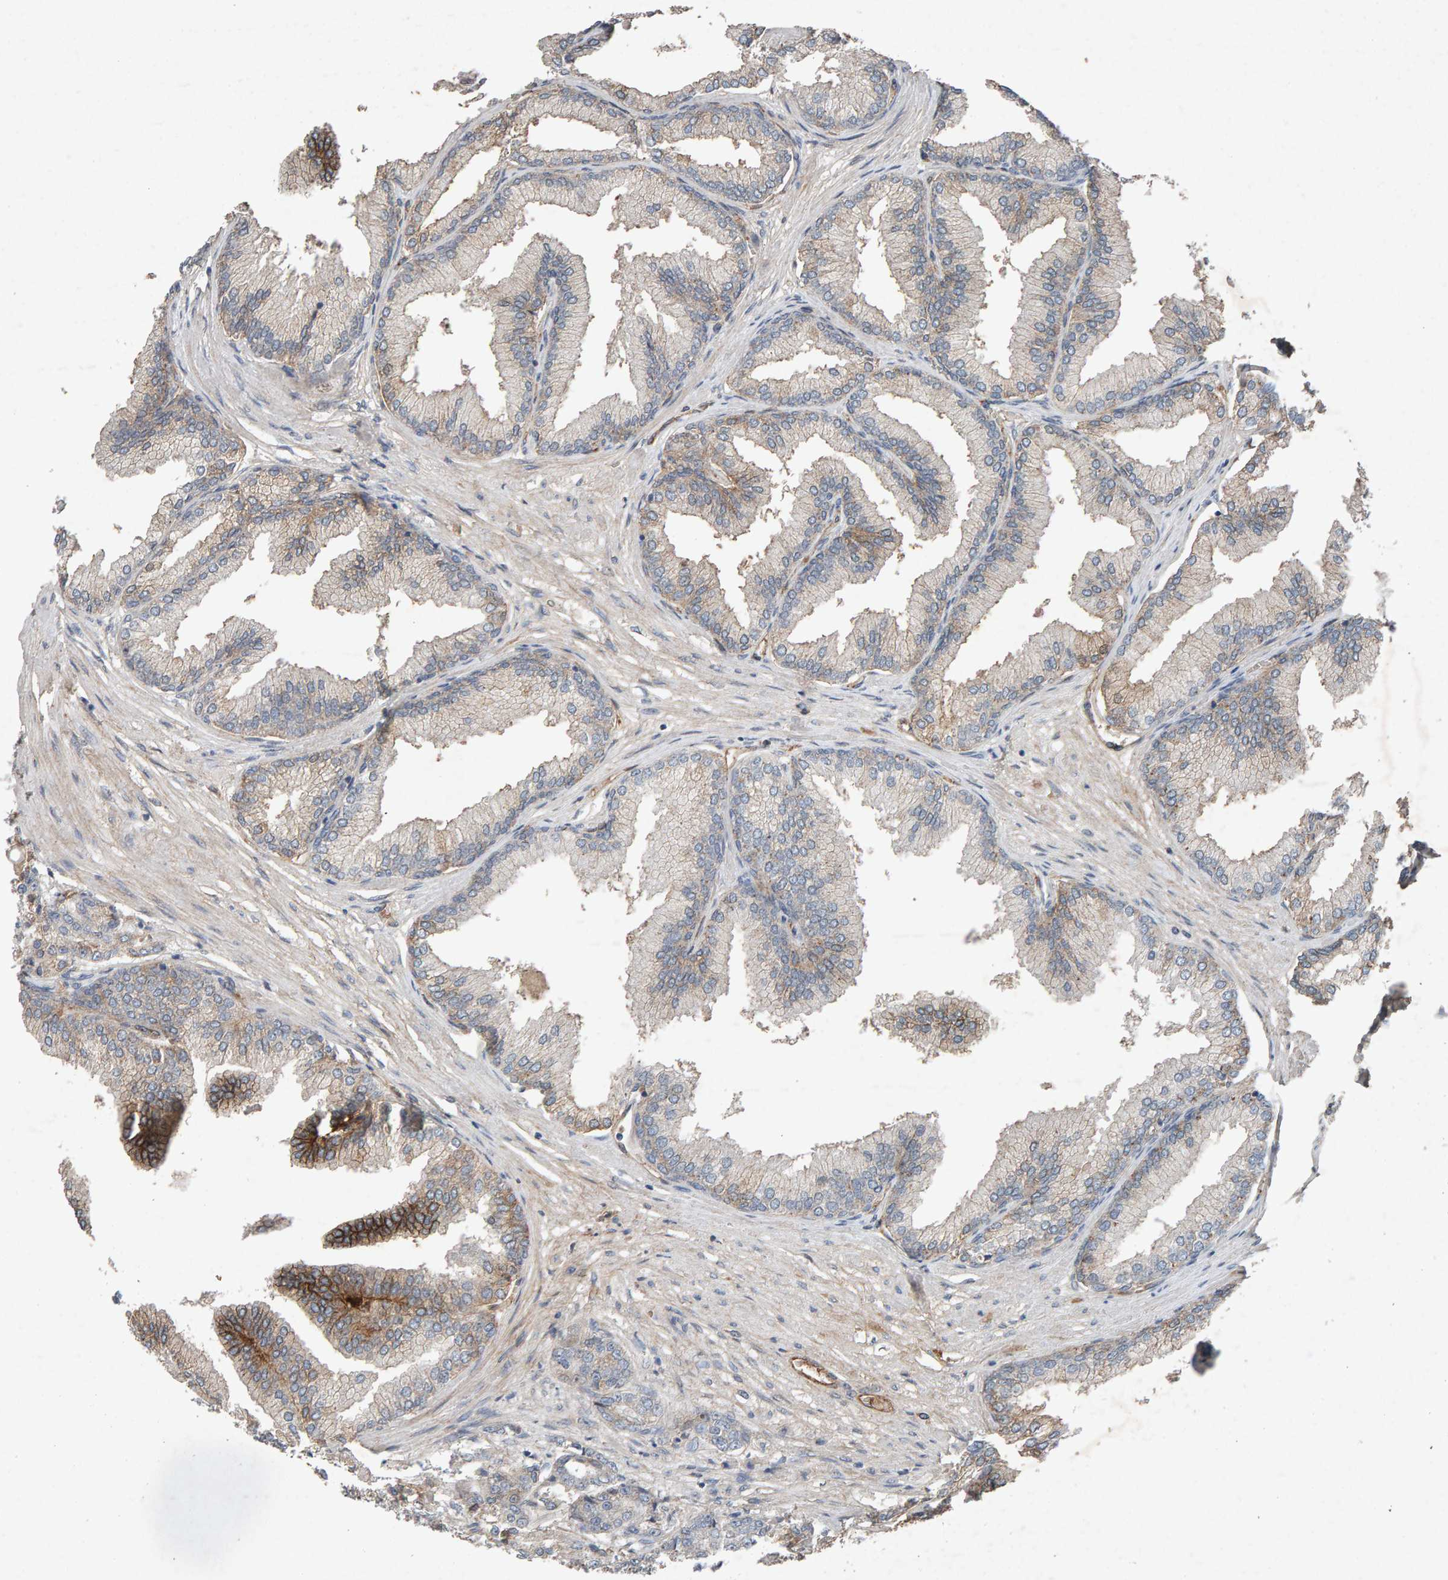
{"staining": {"intensity": "moderate", "quantity": "25%-75%", "location": "cytoplasmic/membranous"}, "tissue": "prostate cancer", "cell_type": "Tumor cells", "image_type": "cancer", "snomed": [{"axis": "morphology", "description": "Adenocarcinoma, High grade"}, {"axis": "topography", "description": "Prostate"}], "caption": "Immunohistochemistry (DAB) staining of prostate cancer (high-grade adenocarcinoma) exhibits moderate cytoplasmic/membranous protein staining in about 25%-75% of tumor cells. The protein of interest is stained brown, and the nuclei are stained in blue (DAB (3,3'-diaminobenzidine) IHC with brightfield microscopy, high magnification).", "gene": "PTPRM", "patient": {"sex": "male", "age": 59}}